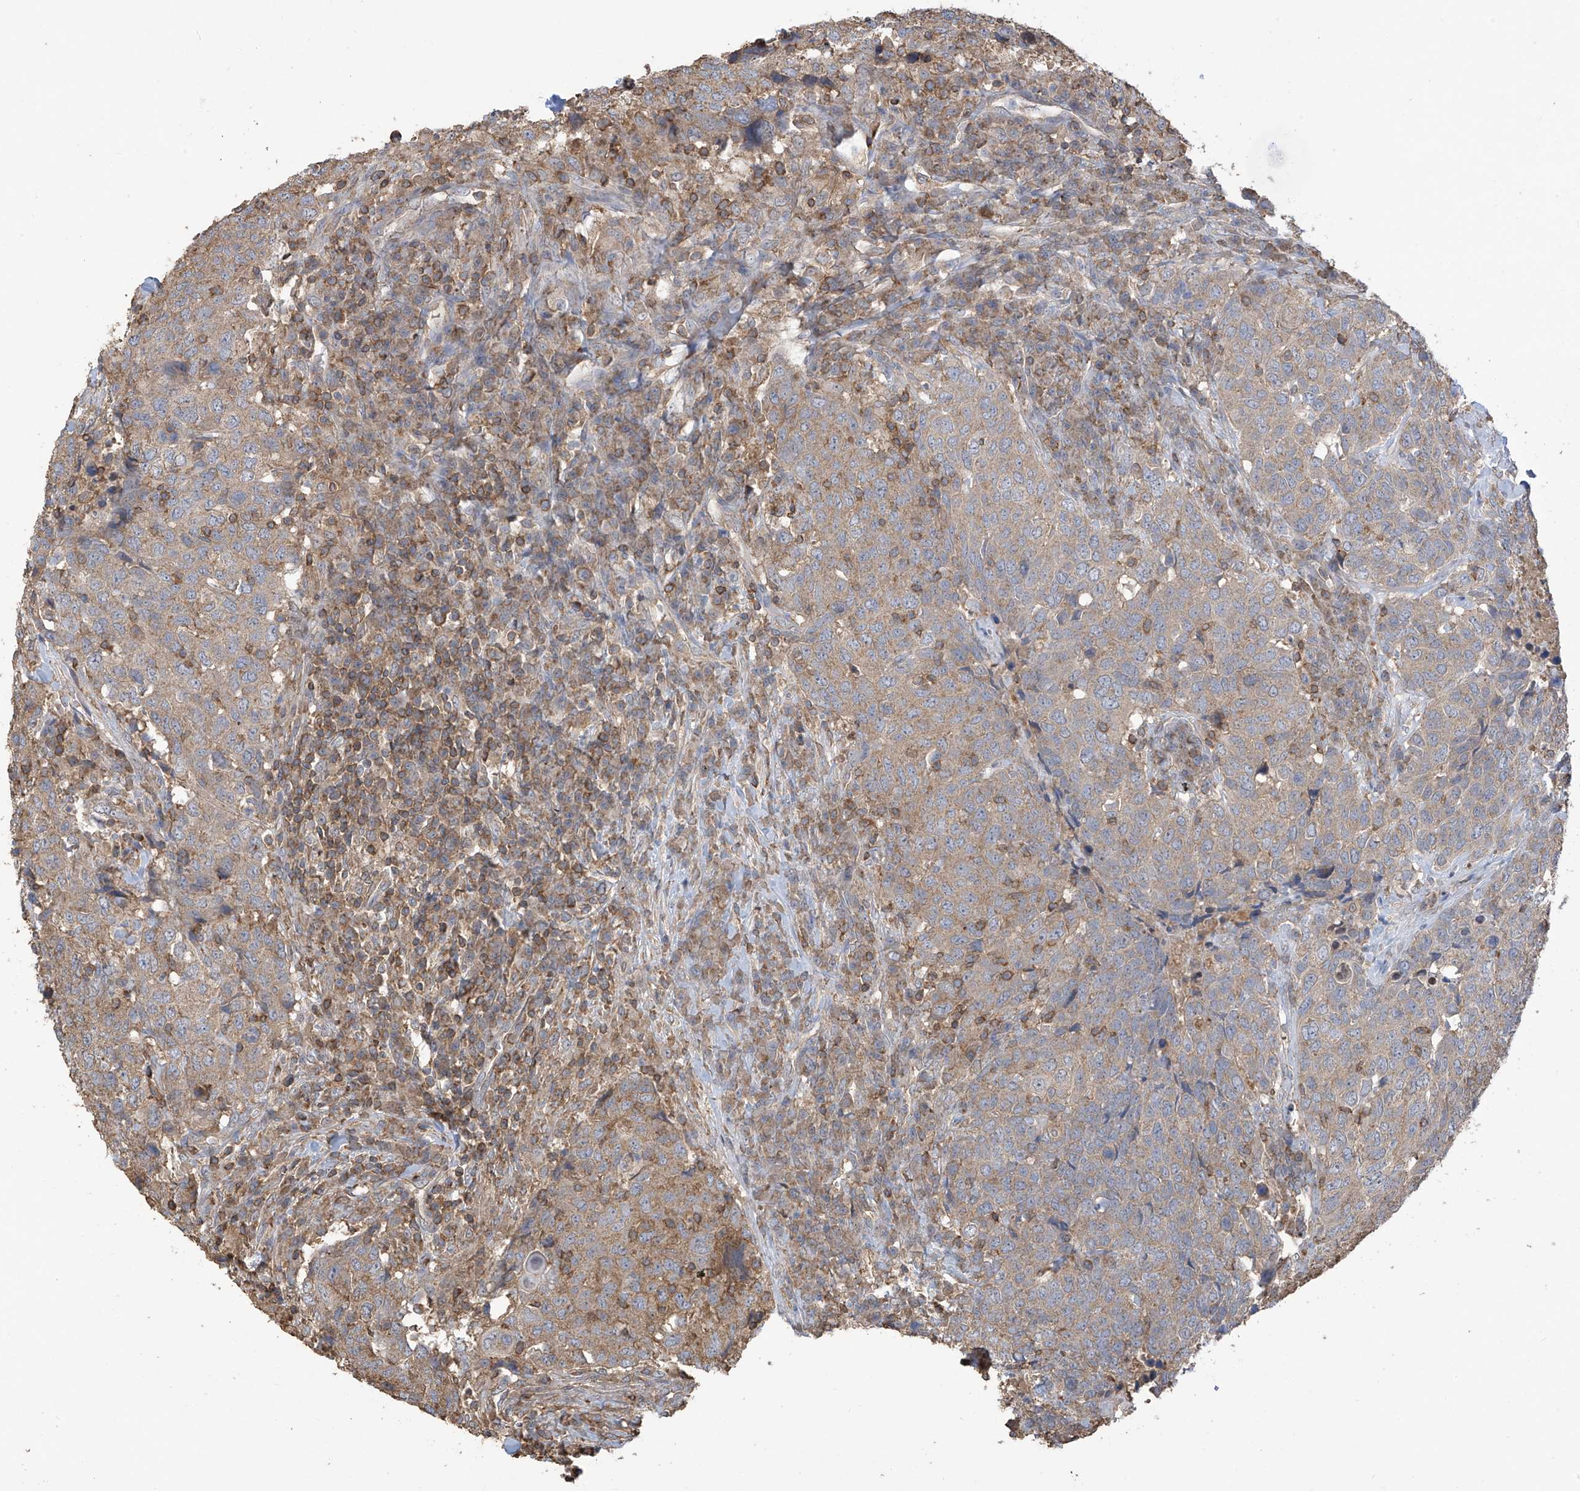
{"staining": {"intensity": "weak", "quantity": ">75%", "location": "cytoplasmic/membranous"}, "tissue": "head and neck cancer", "cell_type": "Tumor cells", "image_type": "cancer", "snomed": [{"axis": "morphology", "description": "Squamous cell carcinoma, NOS"}, {"axis": "topography", "description": "Head-Neck"}], "caption": "Head and neck cancer (squamous cell carcinoma) stained with DAB IHC exhibits low levels of weak cytoplasmic/membranous expression in approximately >75% of tumor cells.", "gene": "COX10", "patient": {"sex": "male", "age": 66}}